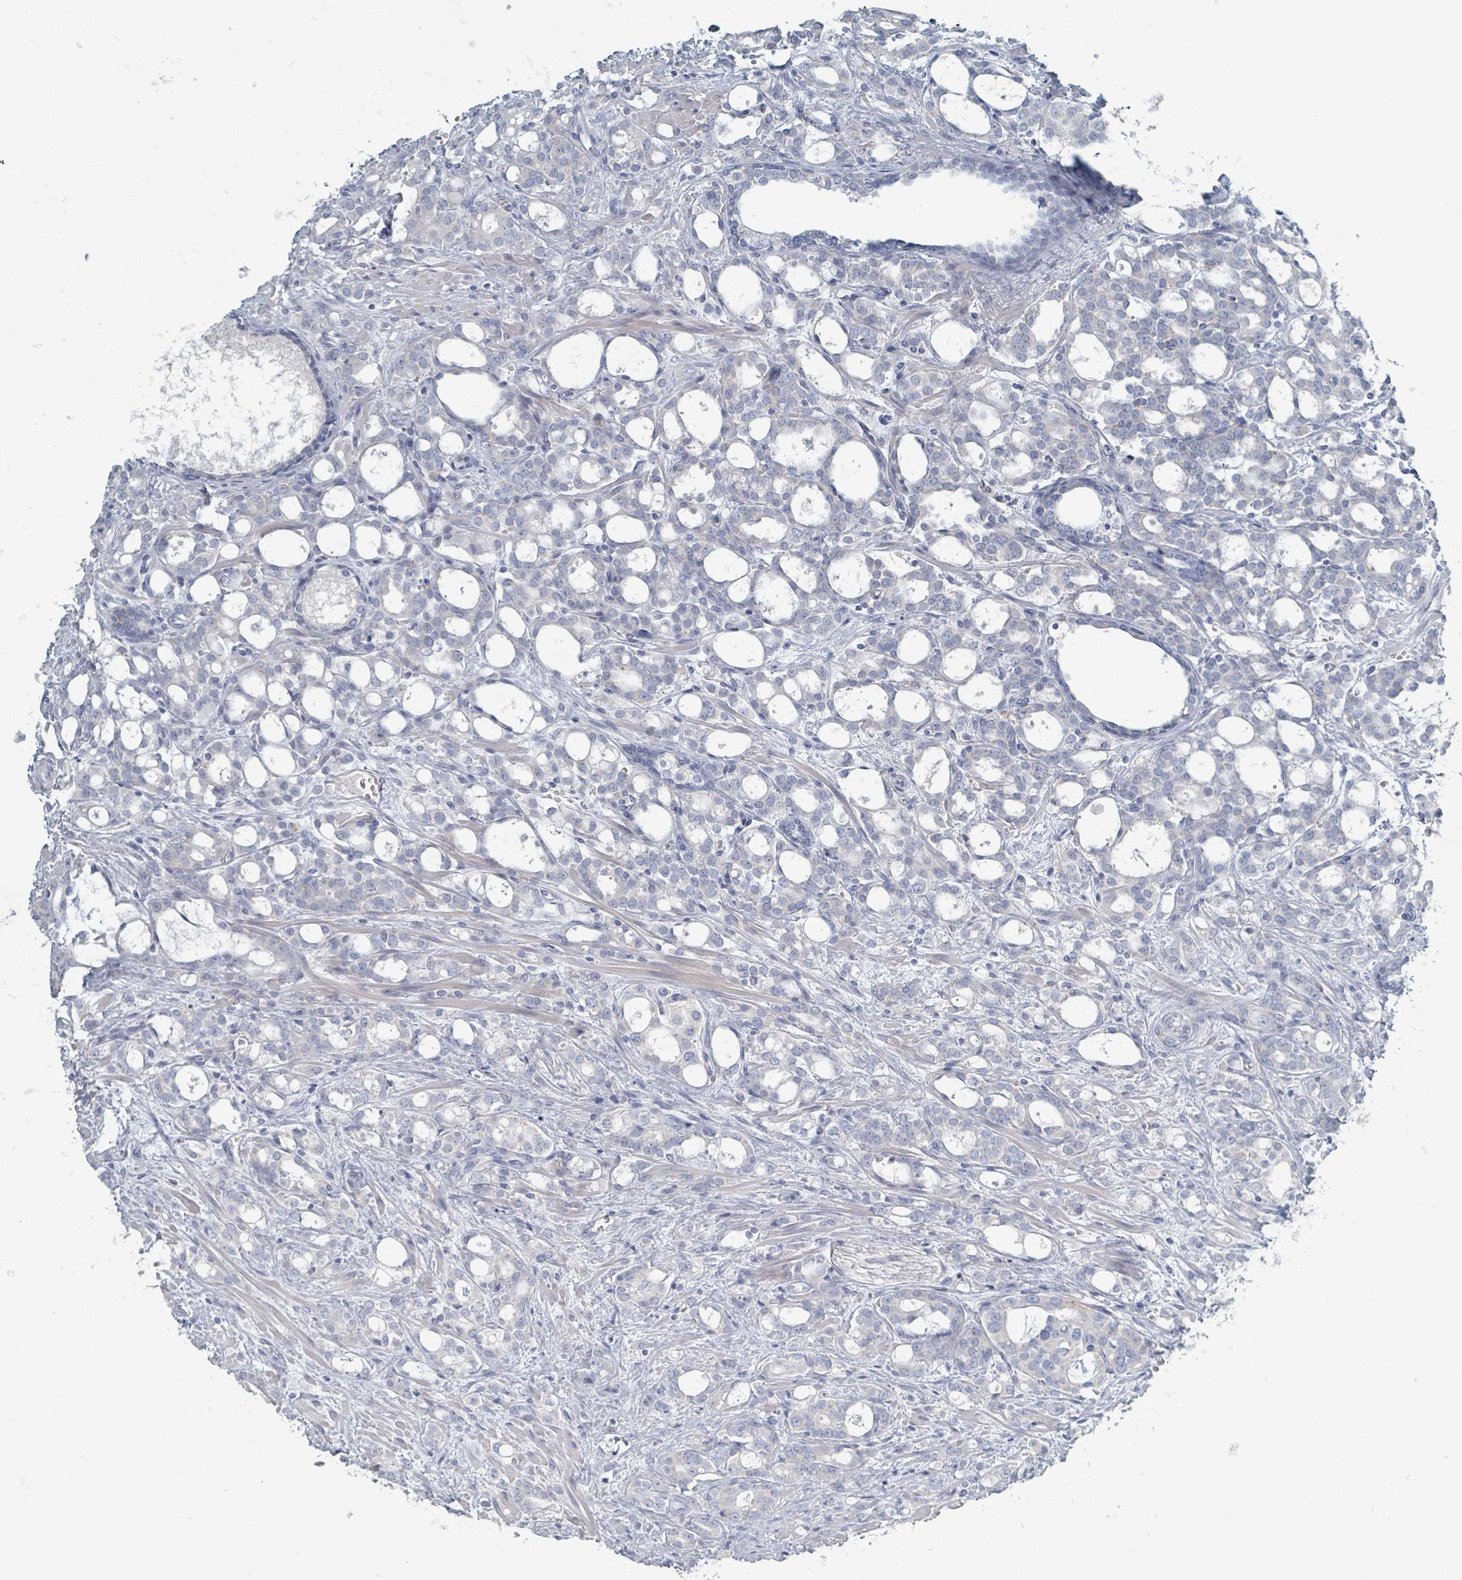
{"staining": {"intensity": "negative", "quantity": "none", "location": "none"}, "tissue": "prostate cancer", "cell_type": "Tumor cells", "image_type": "cancer", "snomed": [{"axis": "morphology", "description": "Adenocarcinoma, High grade"}, {"axis": "topography", "description": "Prostate"}], "caption": "IHC photomicrograph of neoplastic tissue: prostate cancer (high-grade adenocarcinoma) stained with DAB (3,3'-diaminobenzidine) shows no significant protein positivity in tumor cells.", "gene": "HEATR5A", "patient": {"sex": "male", "age": 72}}